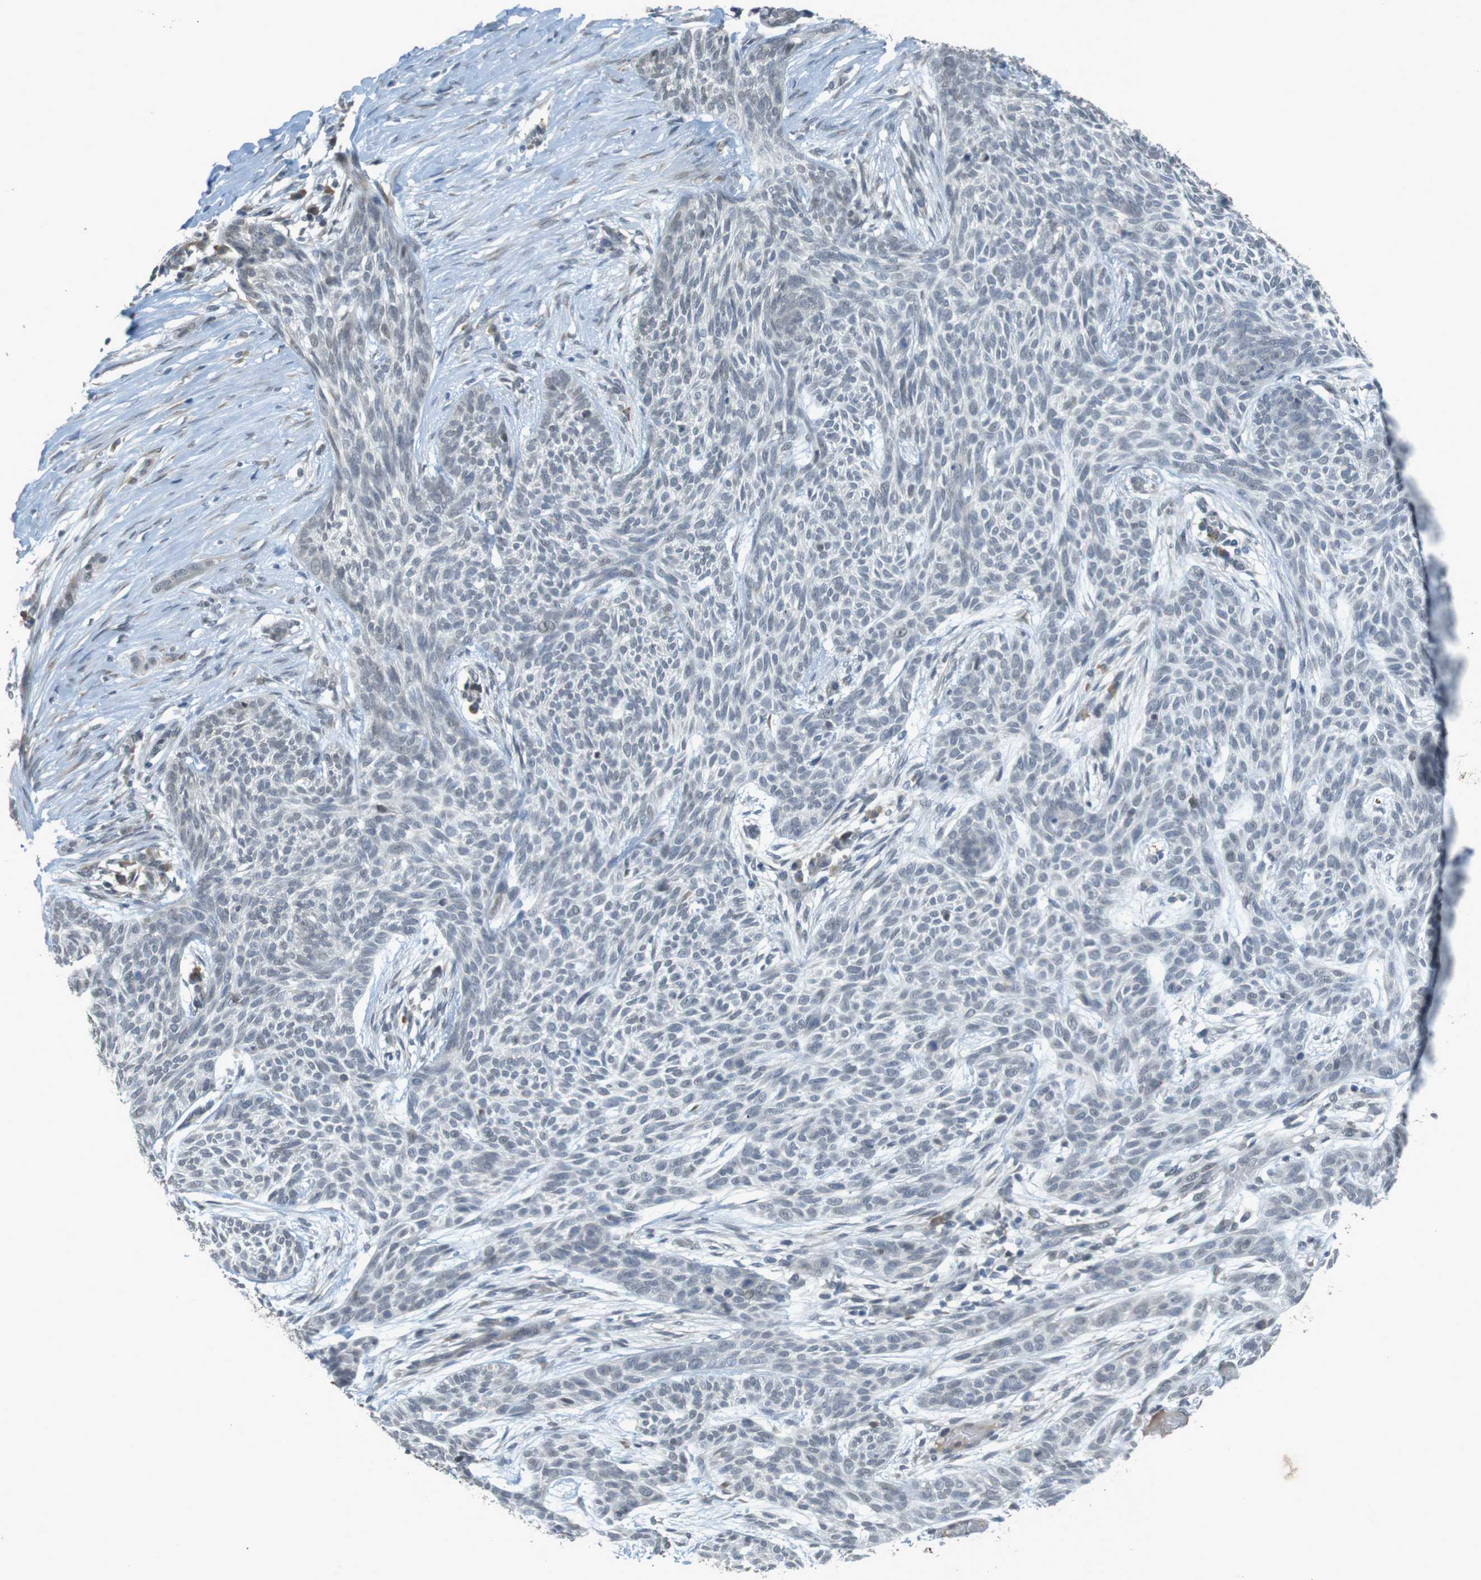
{"staining": {"intensity": "negative", "quantity": "none", "location": "none"}, "tissue": "skin cancer", "cell_type": "Tumor cells", "image_type": "cancer", "snomed": [{"axis": "morphology", "description": "Basal cell carcinoma"}, {"axis": "topography", "description": "Skin"}], "caption": "Protein analysis of skin cancer (basal cell carcinoma) exhibits no significant positivity in tumor cells.", "gene": "FZD10", "patient": {"sex": "female", "age": 59}}